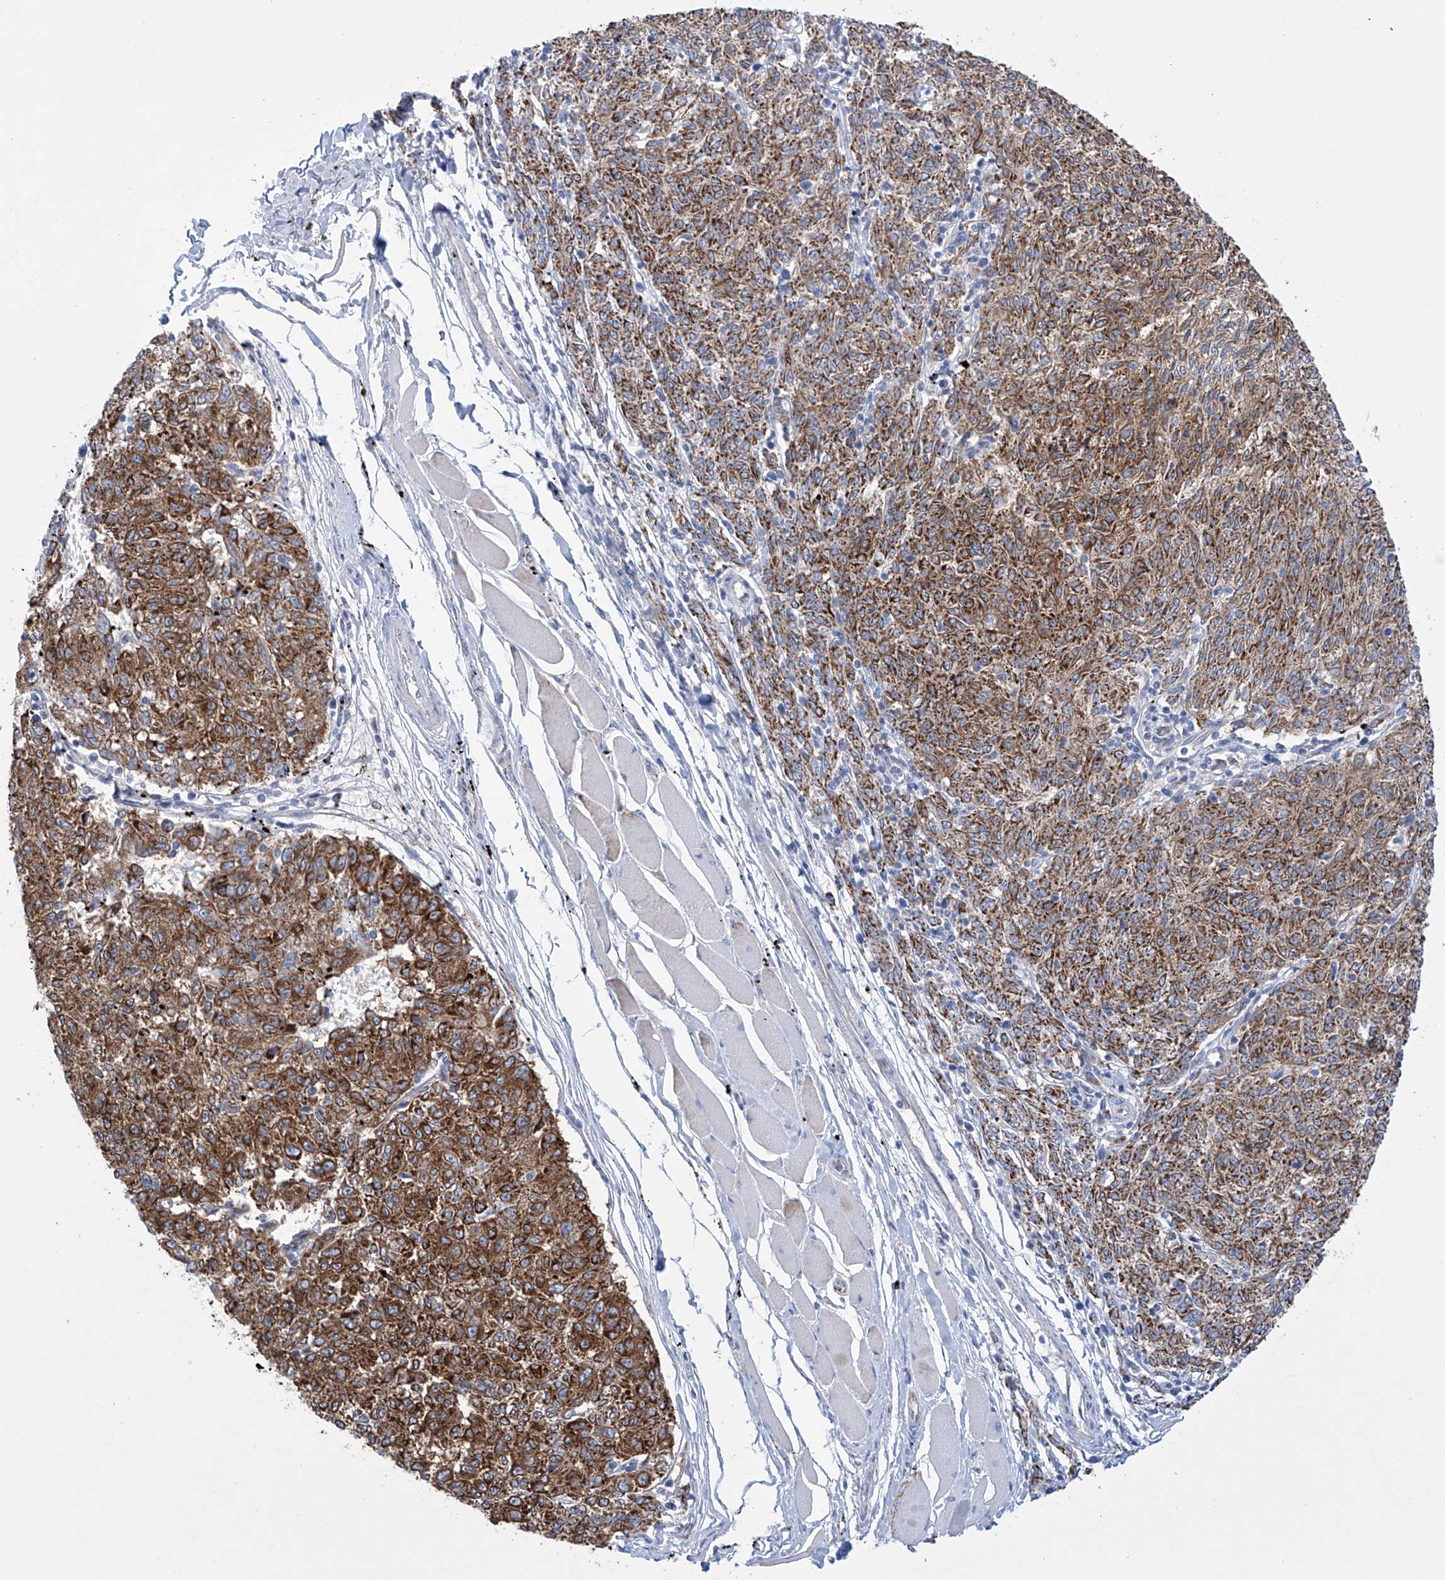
{"staining": {"intensity": "strong", "quantity": ">75%", "location": "cytoplasmic/membranous"}, "tissue": "melanoma", "cell_type": "Tumor cells", "image_type": "cancer", "snomed": [{"axis": "morphology", "description": "Malignant melanoma, NOS"}, {"axis": "topography", "description": "Skin"}], "caption": "Protein analysis of melanoma tissue demonstrates strong cytoplasmic/membranous staining in about >75% of tumor cells.", "gene": "ALDH6A1", "patient": {"sex": "female", "age": 72}}